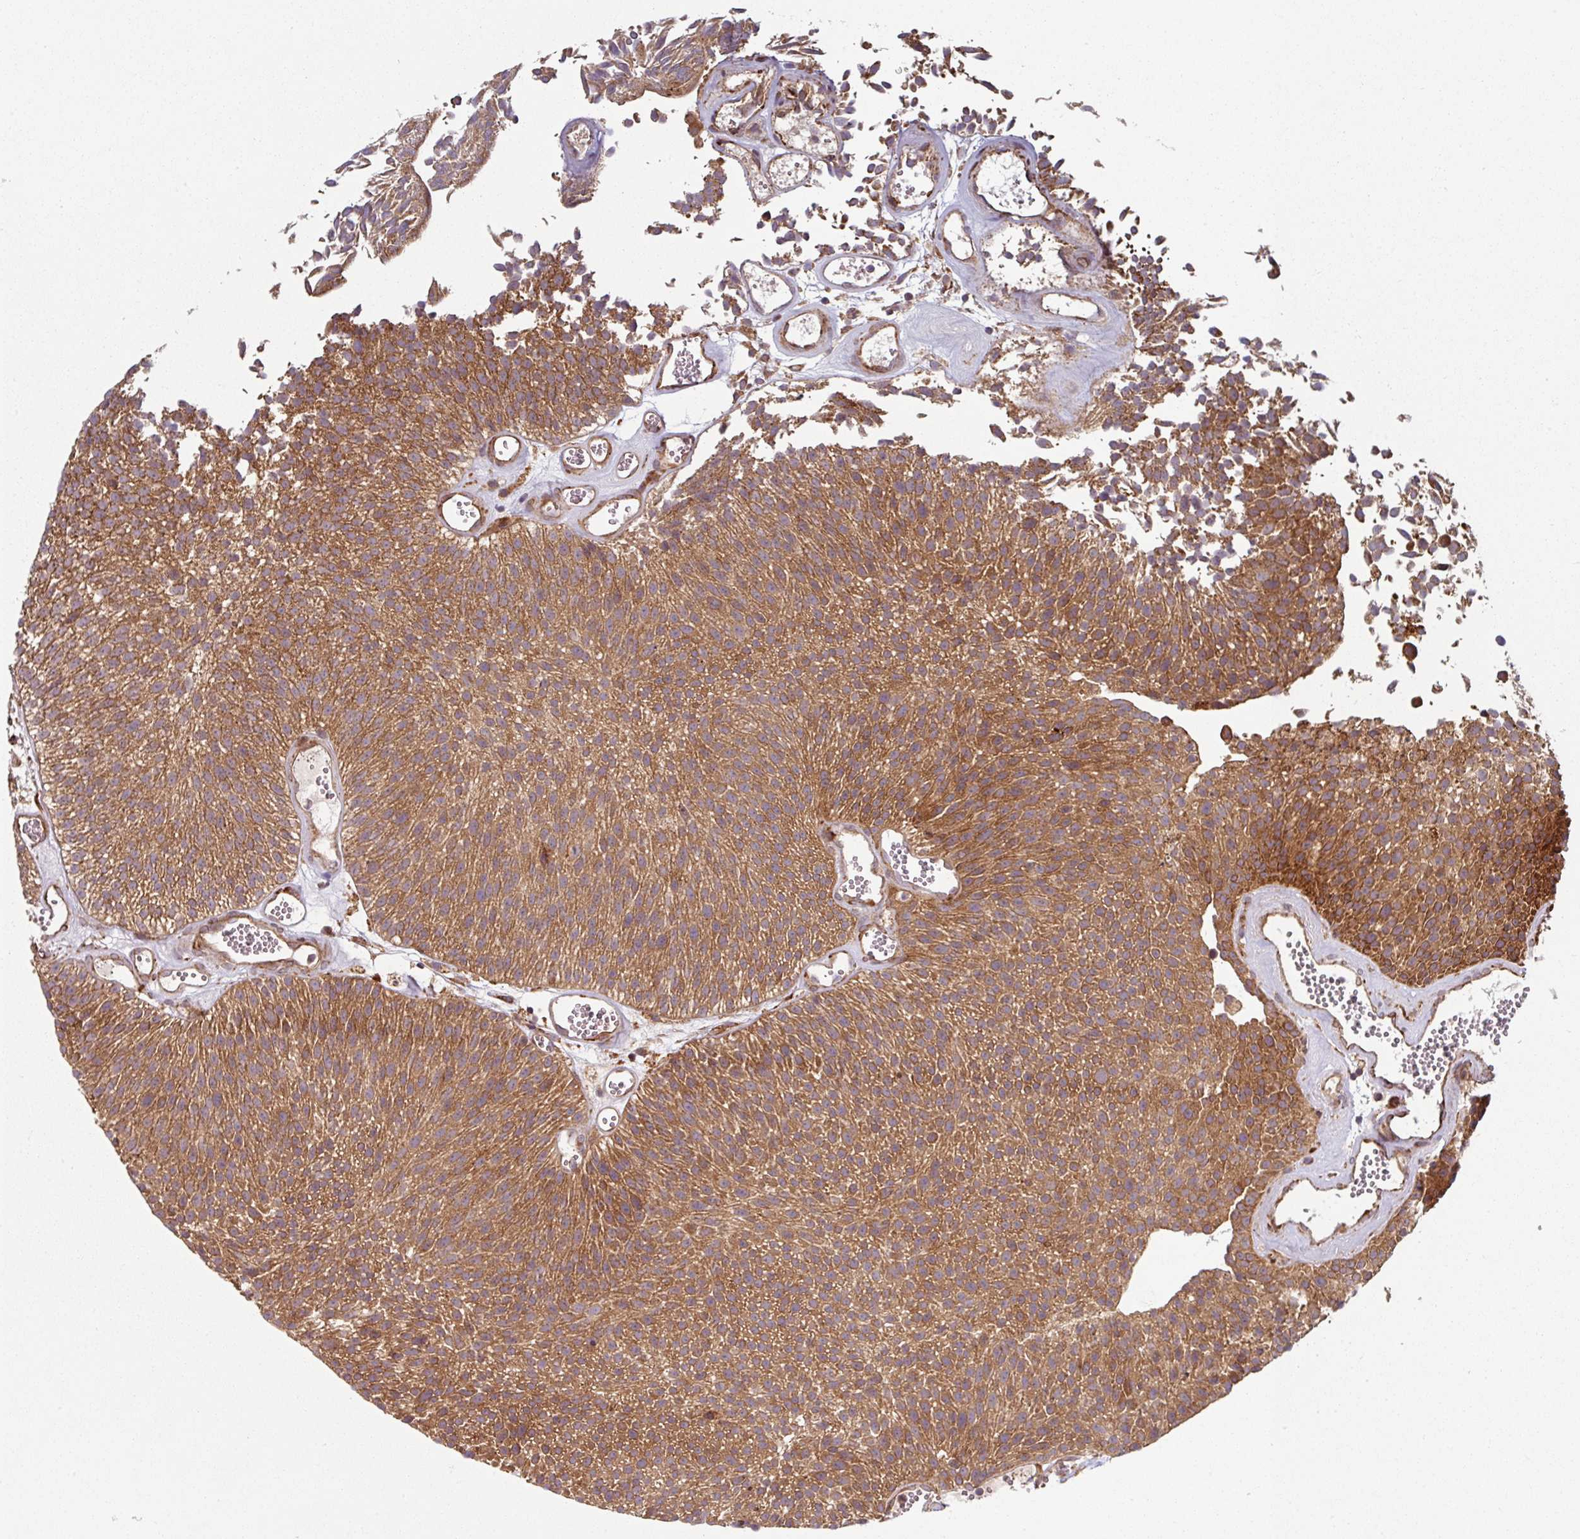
{"staining": {"intensity": "moderate", "quantity": ">75%", "location": "cytoplasmic/membranous"}, "tissue": "urothelial cancer", "cell_type": "Tumor cells", "image_type": "cancer", "snomed": [{"axis": "morphology", "description": "Urothelial carcinoma, Low grade"}, {"axis": "topography", "description": "Urinary bladder"}], "caption": "Immunohistochemistry (DAB) staining of urothelial cancer reveals moderate cytoplasmic/membranous protein expression in approximately >75% of tumor cells.", "gene": "RAB5A", "patient": {"sex": "female", "age": 79}}